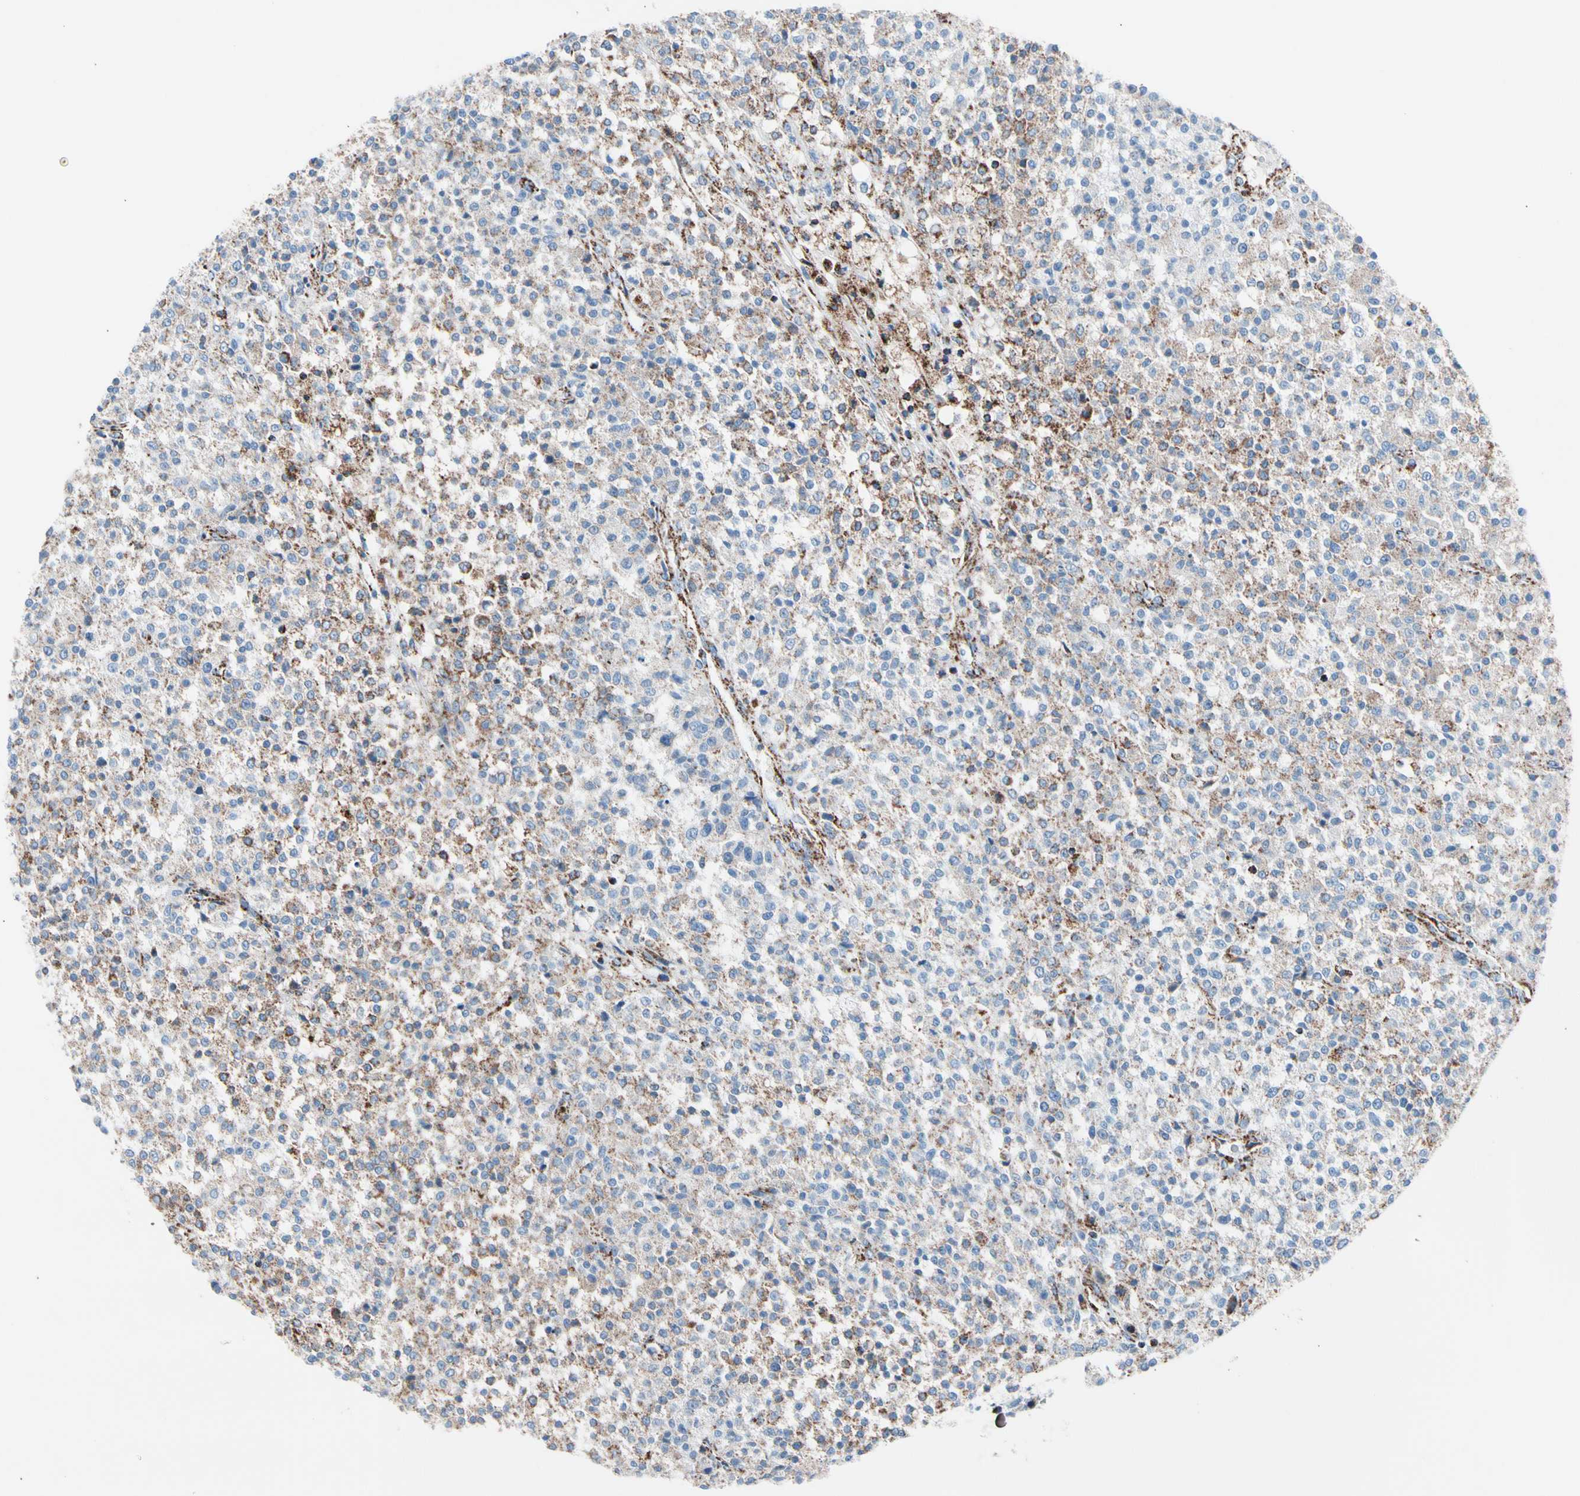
{"staining": {"intensity": "strong", "quantity": "25%-75%", "location": "cytoplasmic/membranous"}, "tissue": "testis cancer", "cell_type": "Tumor cells", "image_type": "cancer", "snomed": [{"axis": "morphology", "description": "Seminoma, NOS"}, {"axis": "topography", "description": "Testis"}], "caption": "Testis cancer stained with DAB (3,3'-diaminobenzidine) immunohistochemistry (IHC) demonstrates high levels of strong cytoplasmic/membranous positivity in about 25%-75% of tumor cells.", "gene": "HK1", "patient": {"sex": "male", "age": 59}}